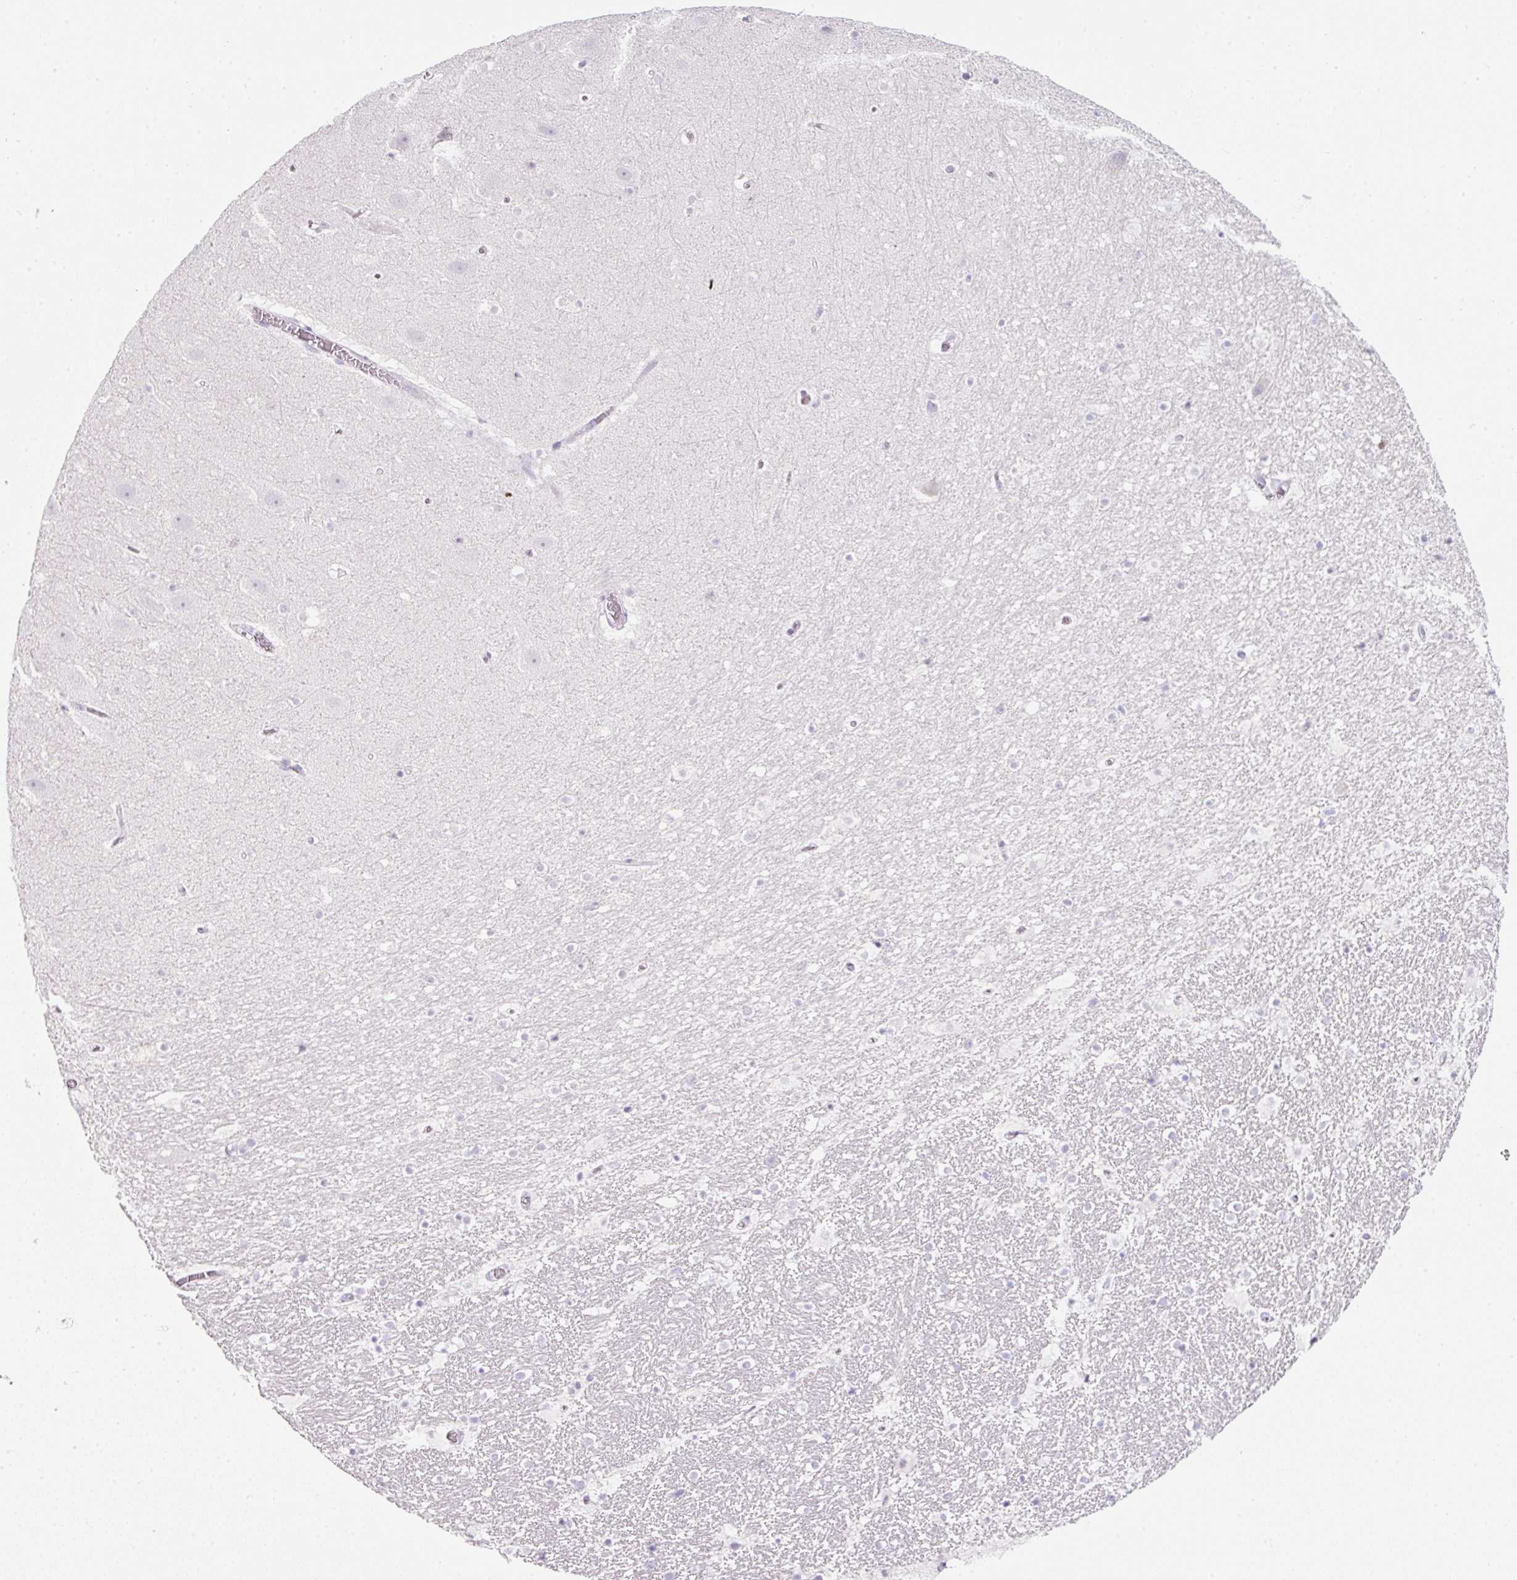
{"staining": {"intensity": "negative", "quantity": "none", "location": "none"}, "tissue": "hippocampus", "cell_type": "Glial cells", "image_type": "normal", "snomed": [{"axis": "morphology", "description": "Normal tissue, NOS"}, {"axis": "topography", "description": "Hippocampus"}], "caption": "IHC photomicrograph of benign hippocampus: hippocampus stained with DAB (3,3'-diaminobenzidine) shows no significant protein staining in glial cells.", "gene": "SLC2A2", "patient": {"sex": "male", "age": 37}}